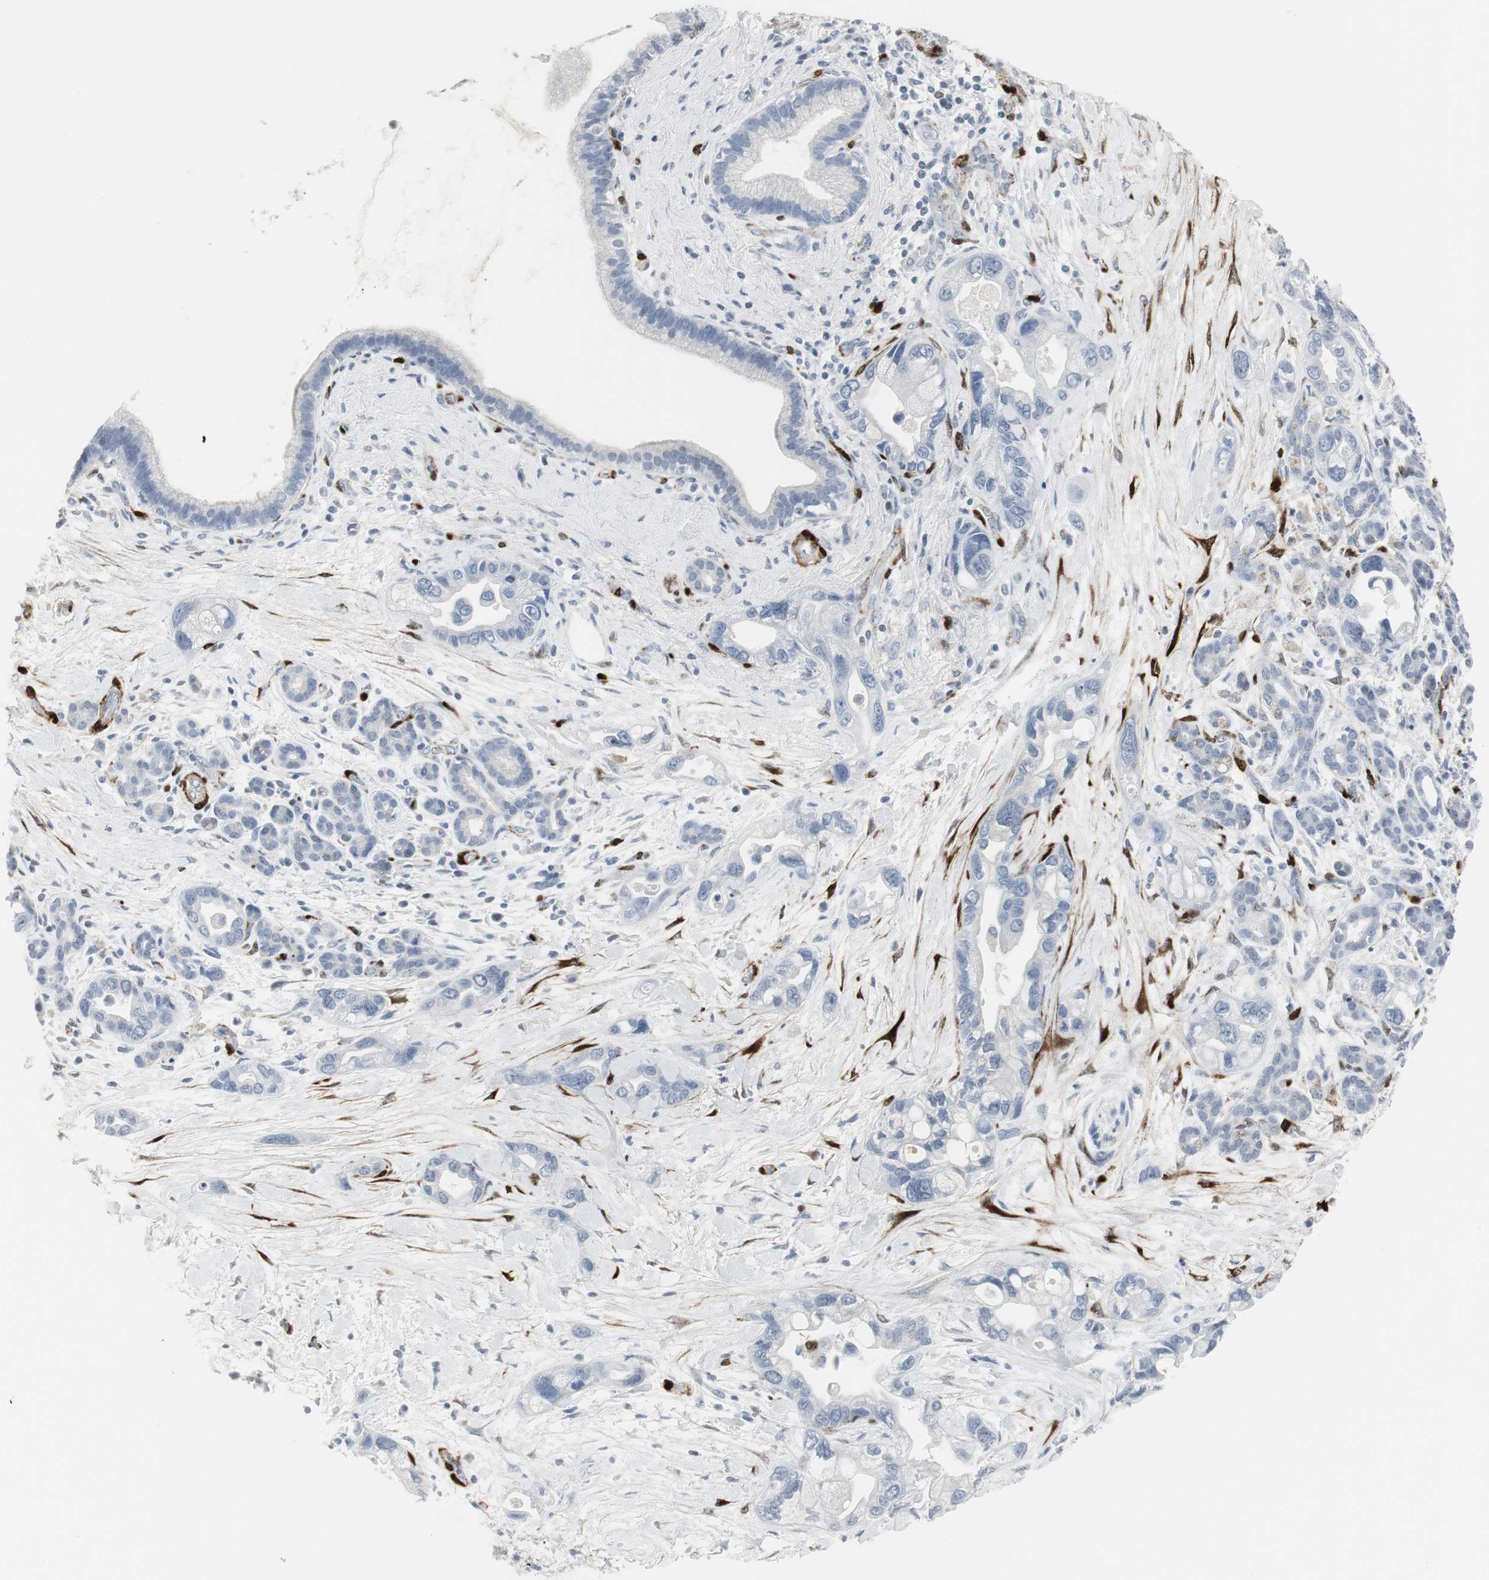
{"staining": {"intensity": "negative", "quantity": "none", "location": "none"}, "tissue": "pancreatic cancer", "cell_type": "Tumor cells", "image_type": "cancer", "snomed": [{"axis": "morphology", "description": "Adenocarcinoma, NOS"}, {"axis": "topography", "description": "Pancreas"}], "caption": "This is a photomicrograph of immunohistochemistry staining of pancreatic cancer, which shows no staining in tumor cells.", "gene": "PPP1R14A", "patient": {"sex": "female", "age": 77}}